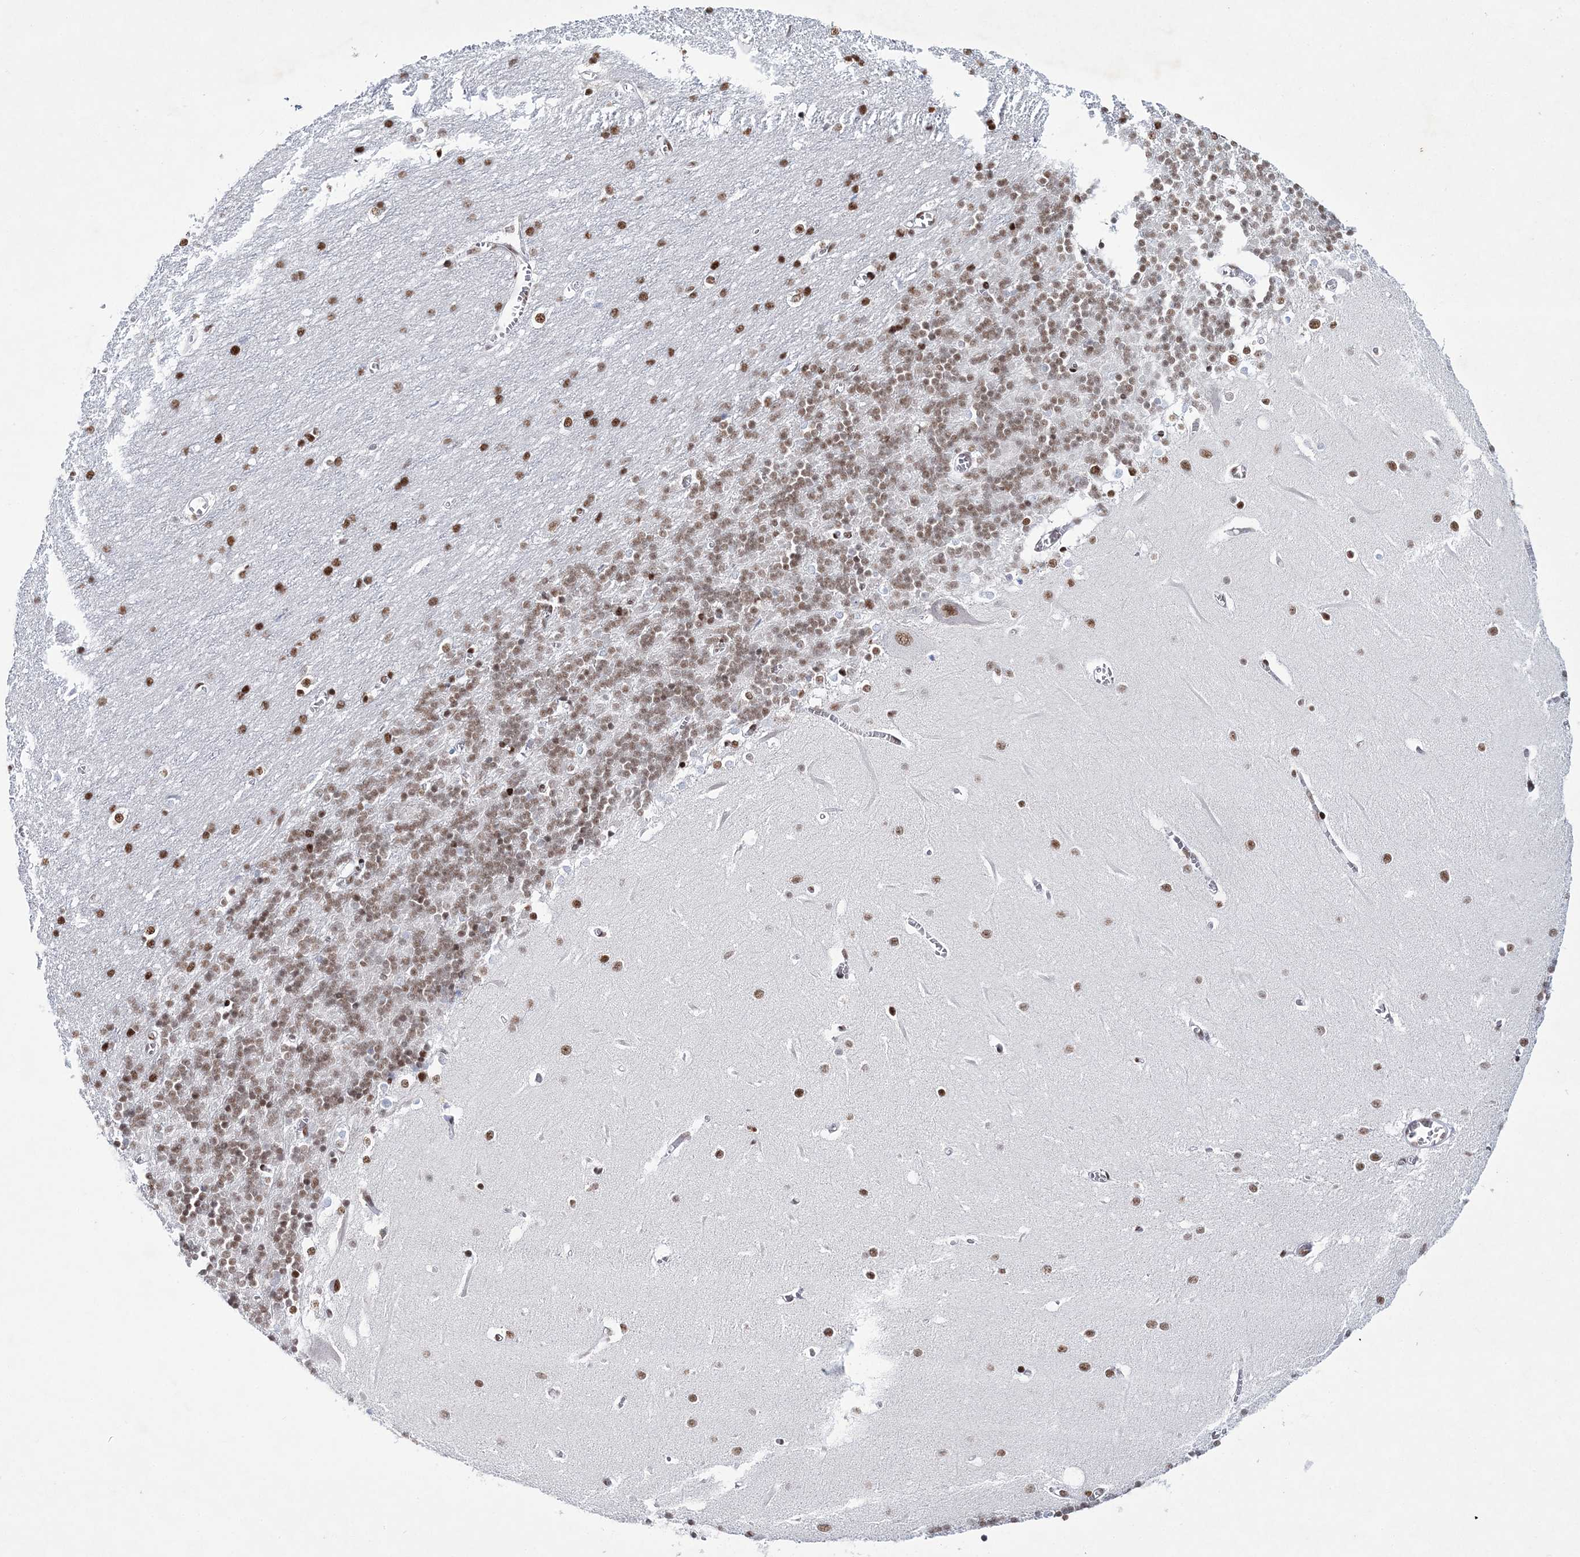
{"staining": {"intensity": "moderate", "quantity": "<25%", "location": "nuclear"}, "tissue": "cerebellum", "cell_type": "Cells in granular layer", "image_type": "normal", "snomed": [{"axis": "morphology", "description": "Normal tissue, NOS"}, {"axis": "topography", "description": "Cerebellum"}], "caption": "The photomicrograph shows immunohistochemical staining of benign cerebellum. There is moderate nuclear positivity is appreciated in about <25% of cells in granular layer. The staining was performed using DAB (3,3'-diaminobenzidine), with brown indicating positive protein expression. Nuclei are stained blue with hematoxylin.", "gene": "LRRFIP2", "patient": {"sex": "male", "age": 37}}